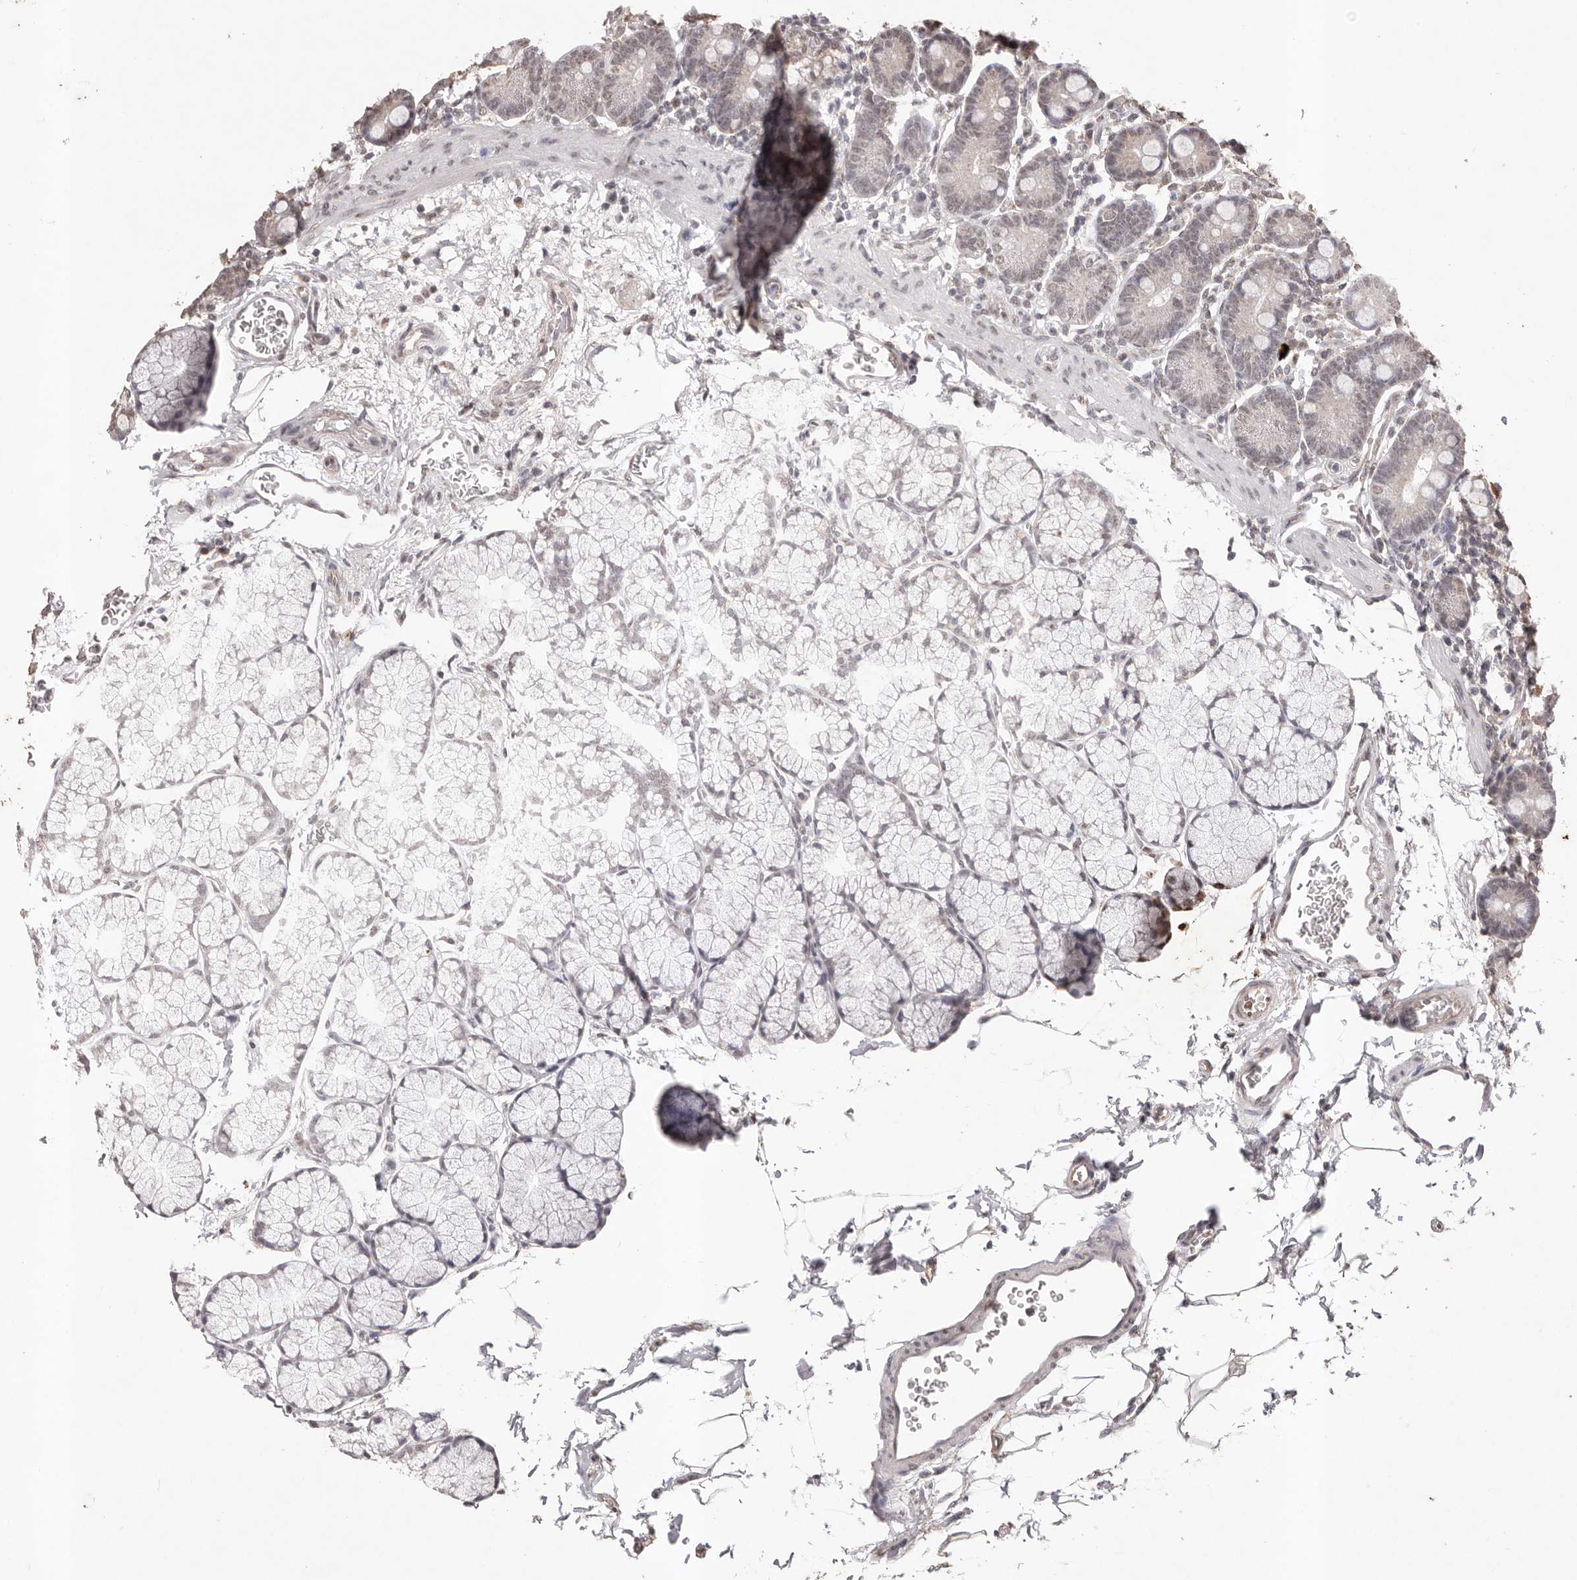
{"staining": {"intensity": "strong", "quantity": ">75%", "location": "cytoplasmic/membranous"}, "tissue": "duodenum", "cell_type": "Glandular cells", "image_type": "normal", "snomed": [{"axis": "morphology", "description": "Normal tissue, NOS"}, {"axis": "topography", "description": "Duodenum"}], "caption": "This histopathology image demonstrates benign duodenum stained with immunohistochemistry (IHC) to label a protein in brown. The cytoplasmic/membranous of glandular cells show strong positivity for the protein. Nuclei are counter-stained blue.", "gene": "RPS6KA5", "patient": {"sex": "male", "age": 35}}